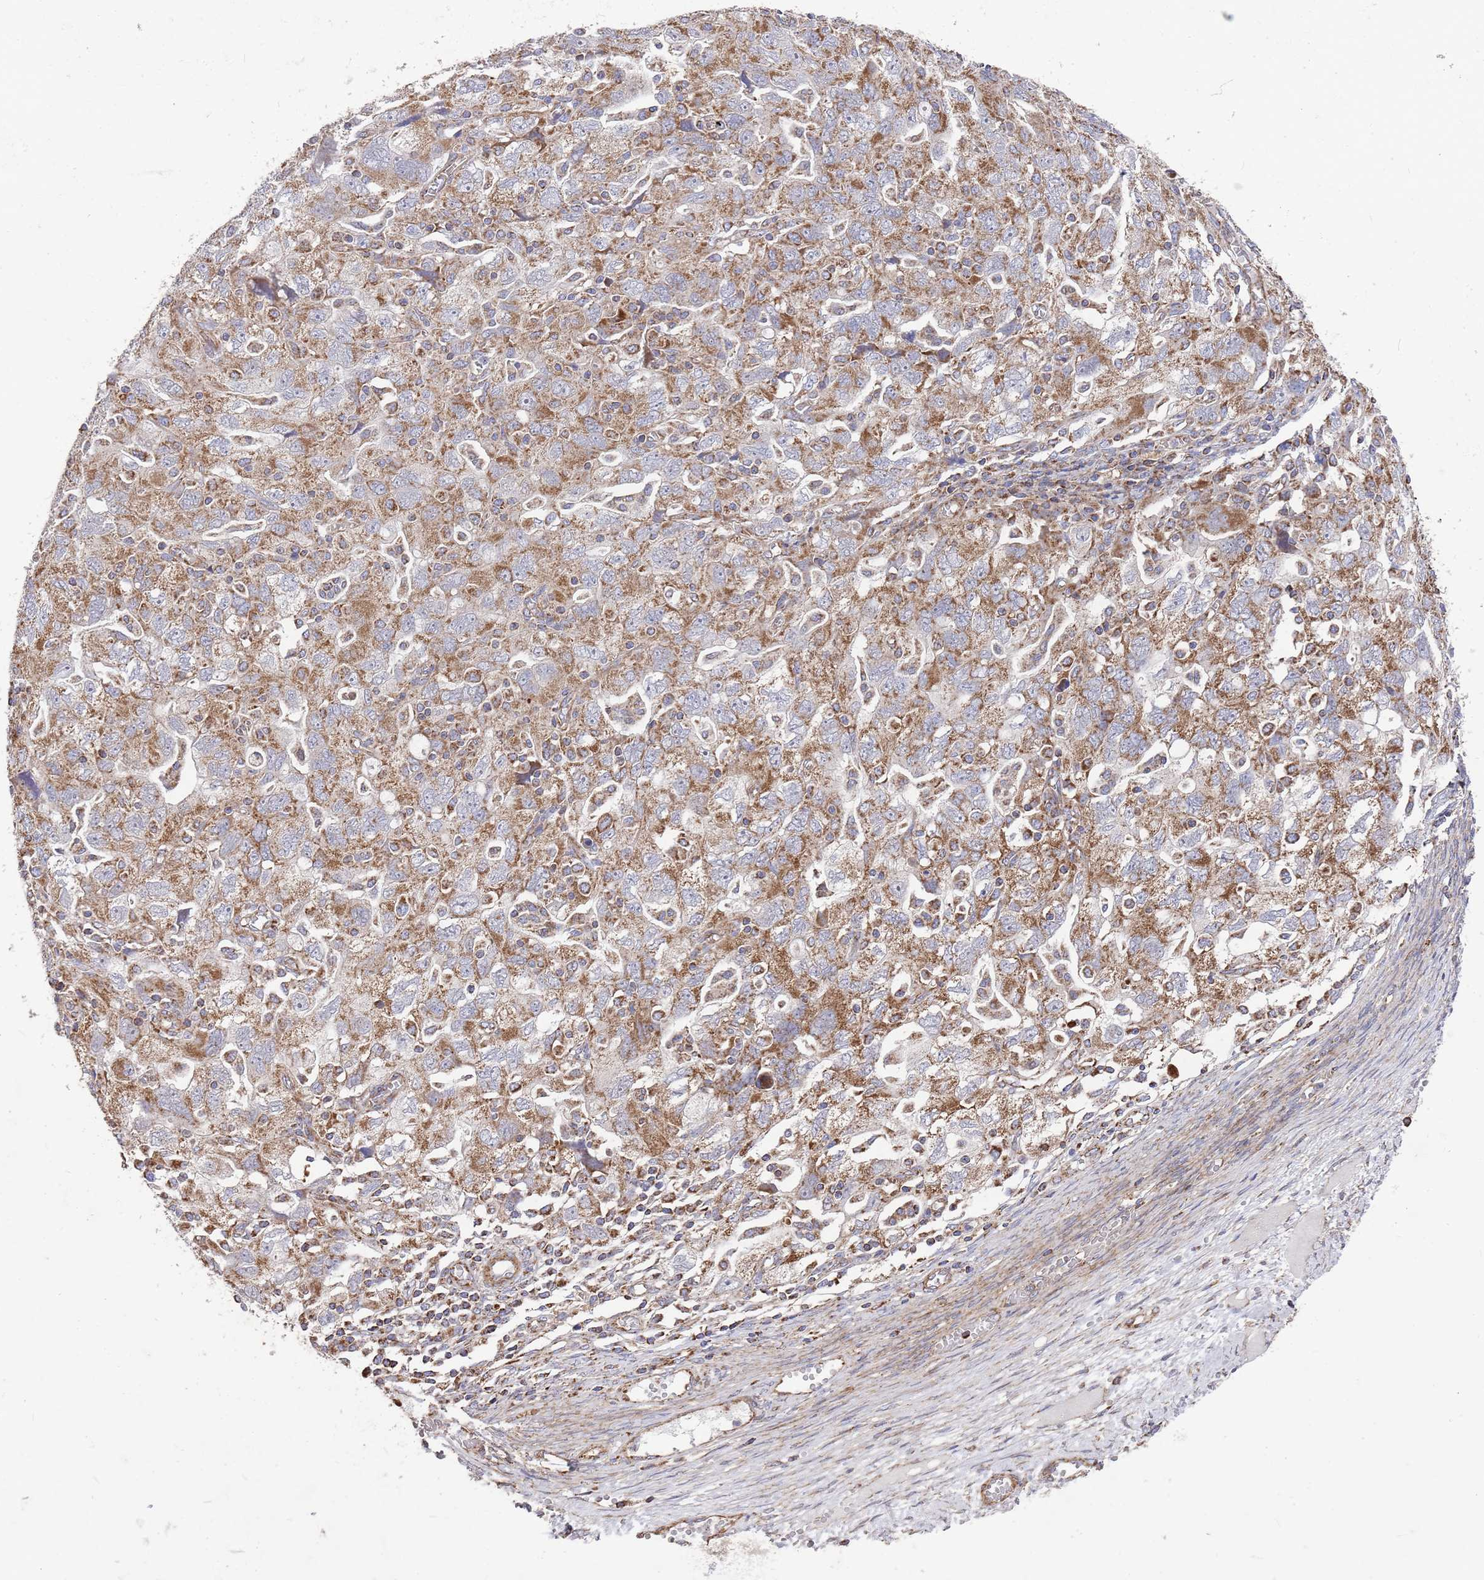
{"staining": {"intensity": "moderate", "quantity": ">75%", "location": "cytoplasmic/membranous"}, "tissue": "ovarian cancer", "cell_type": "Tumor cells", "image_type": "cancer", "snomed": [{"axis": "morphology", "description": "Carcinoma, NOS"}, {"axis": "morphology", "description": "Cystadenocarcinoma, serous, NOS"}, {"axis": "topography", "description": "Ovary"}], "caption": "Brown immunohistochemical staining in human serous cystadenocarcinoma (ovarian) reveals moderate cytoplasmic/membranous expression in approximately >75% of tumor cells.", "gene": "WDFY3", "patient": {"sex": "female", "age": 69}}